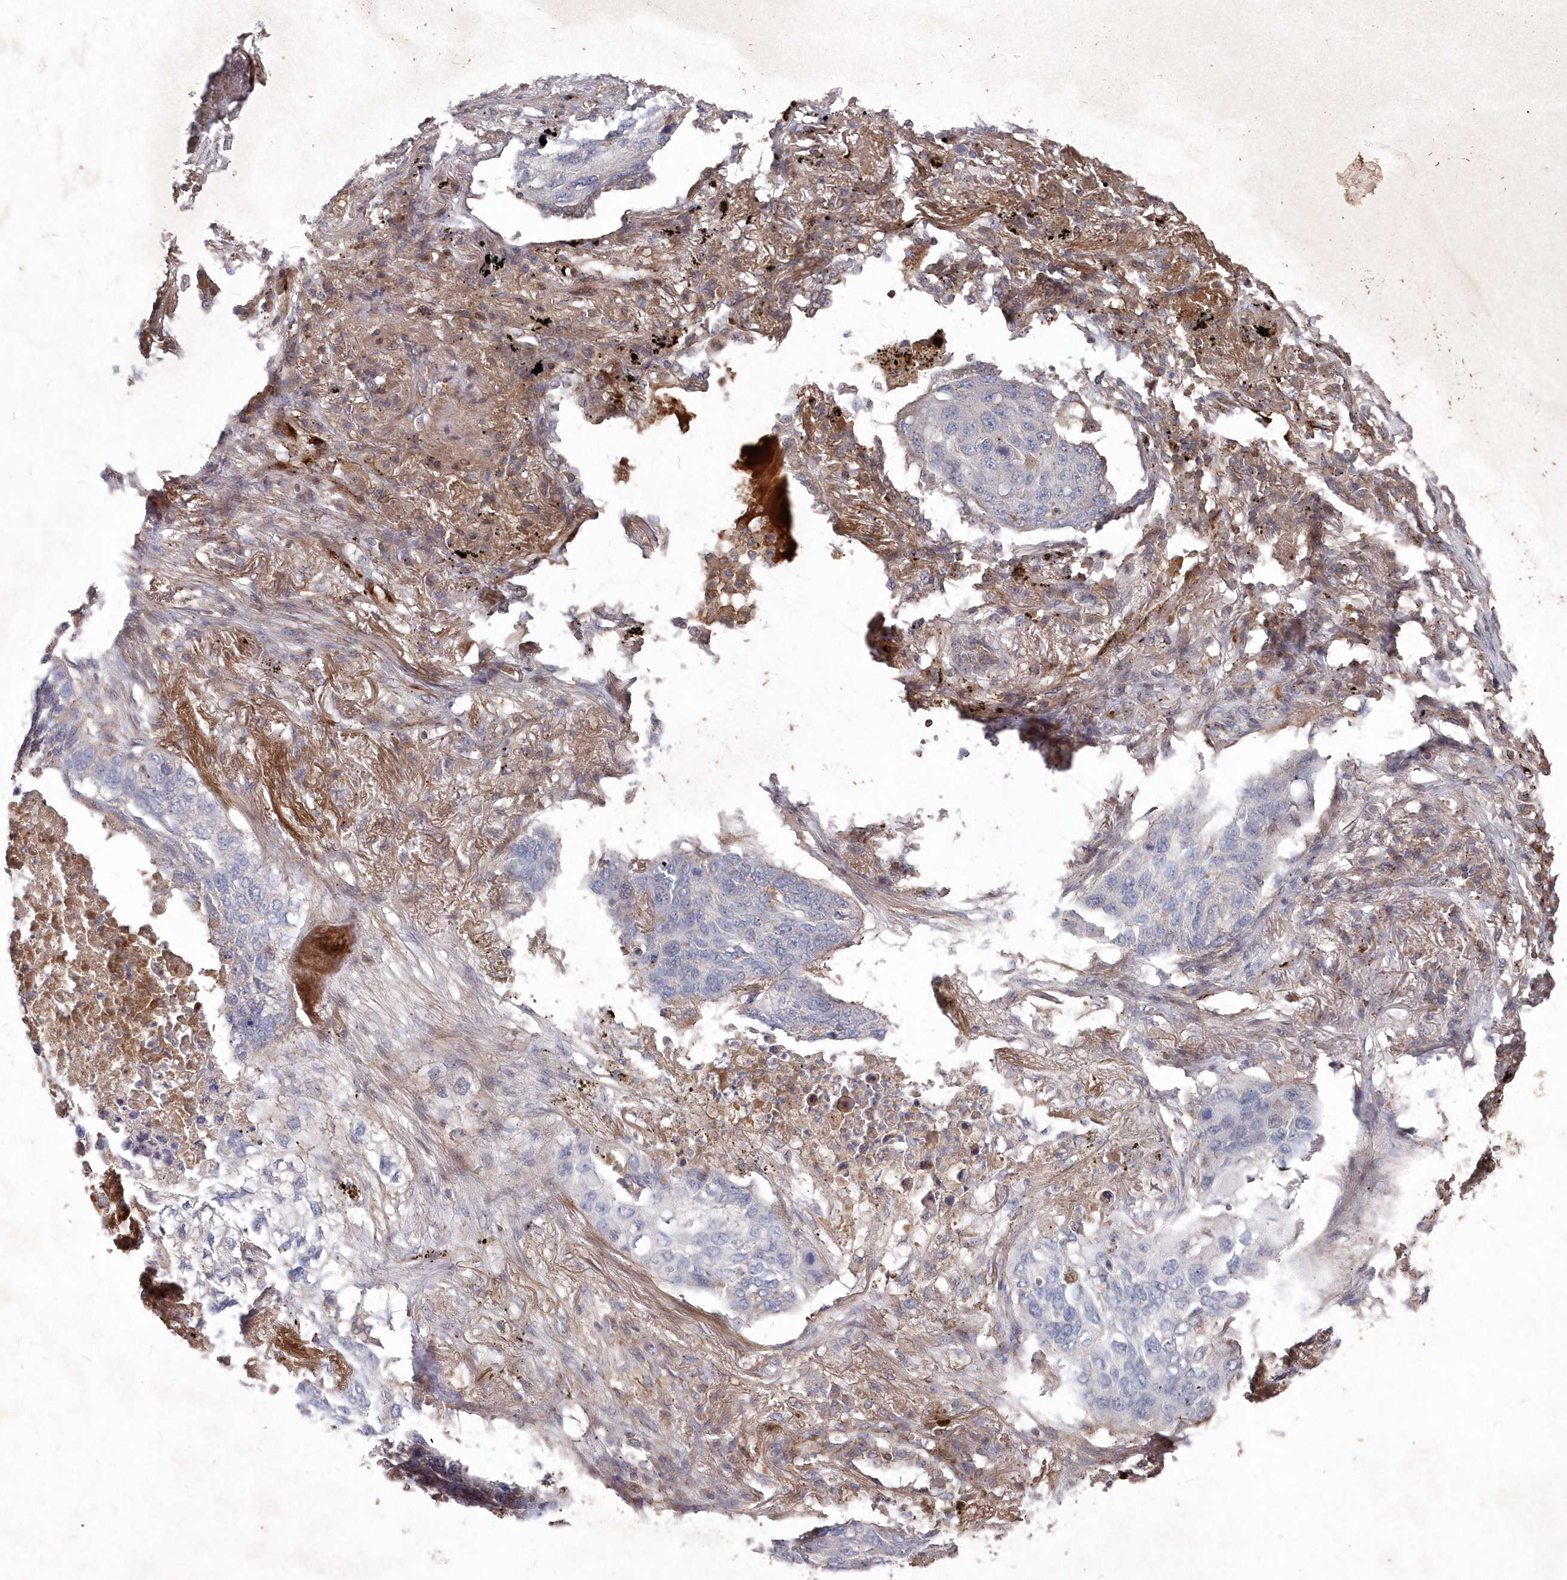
{"staining": {"intensity": "negative", "quantity": "none", "location": "none"}, "tissue": "lung cancer", "cell_type": "Tumor cells", "image_type": "cancer", "snomed": [{"axis": "morphology", "description": "Squamous cell carcinoma, NOS"}, {"axis": "topography", "description": "Lung"}], "caption": "Immunohistochemistry (IHC) photomicrograph of human lung cancer stained for a protein (brown), which shows no expression in tumor cells.", "gene": "ABHD14B", "patient": {"sex": "female", "age": 63}}